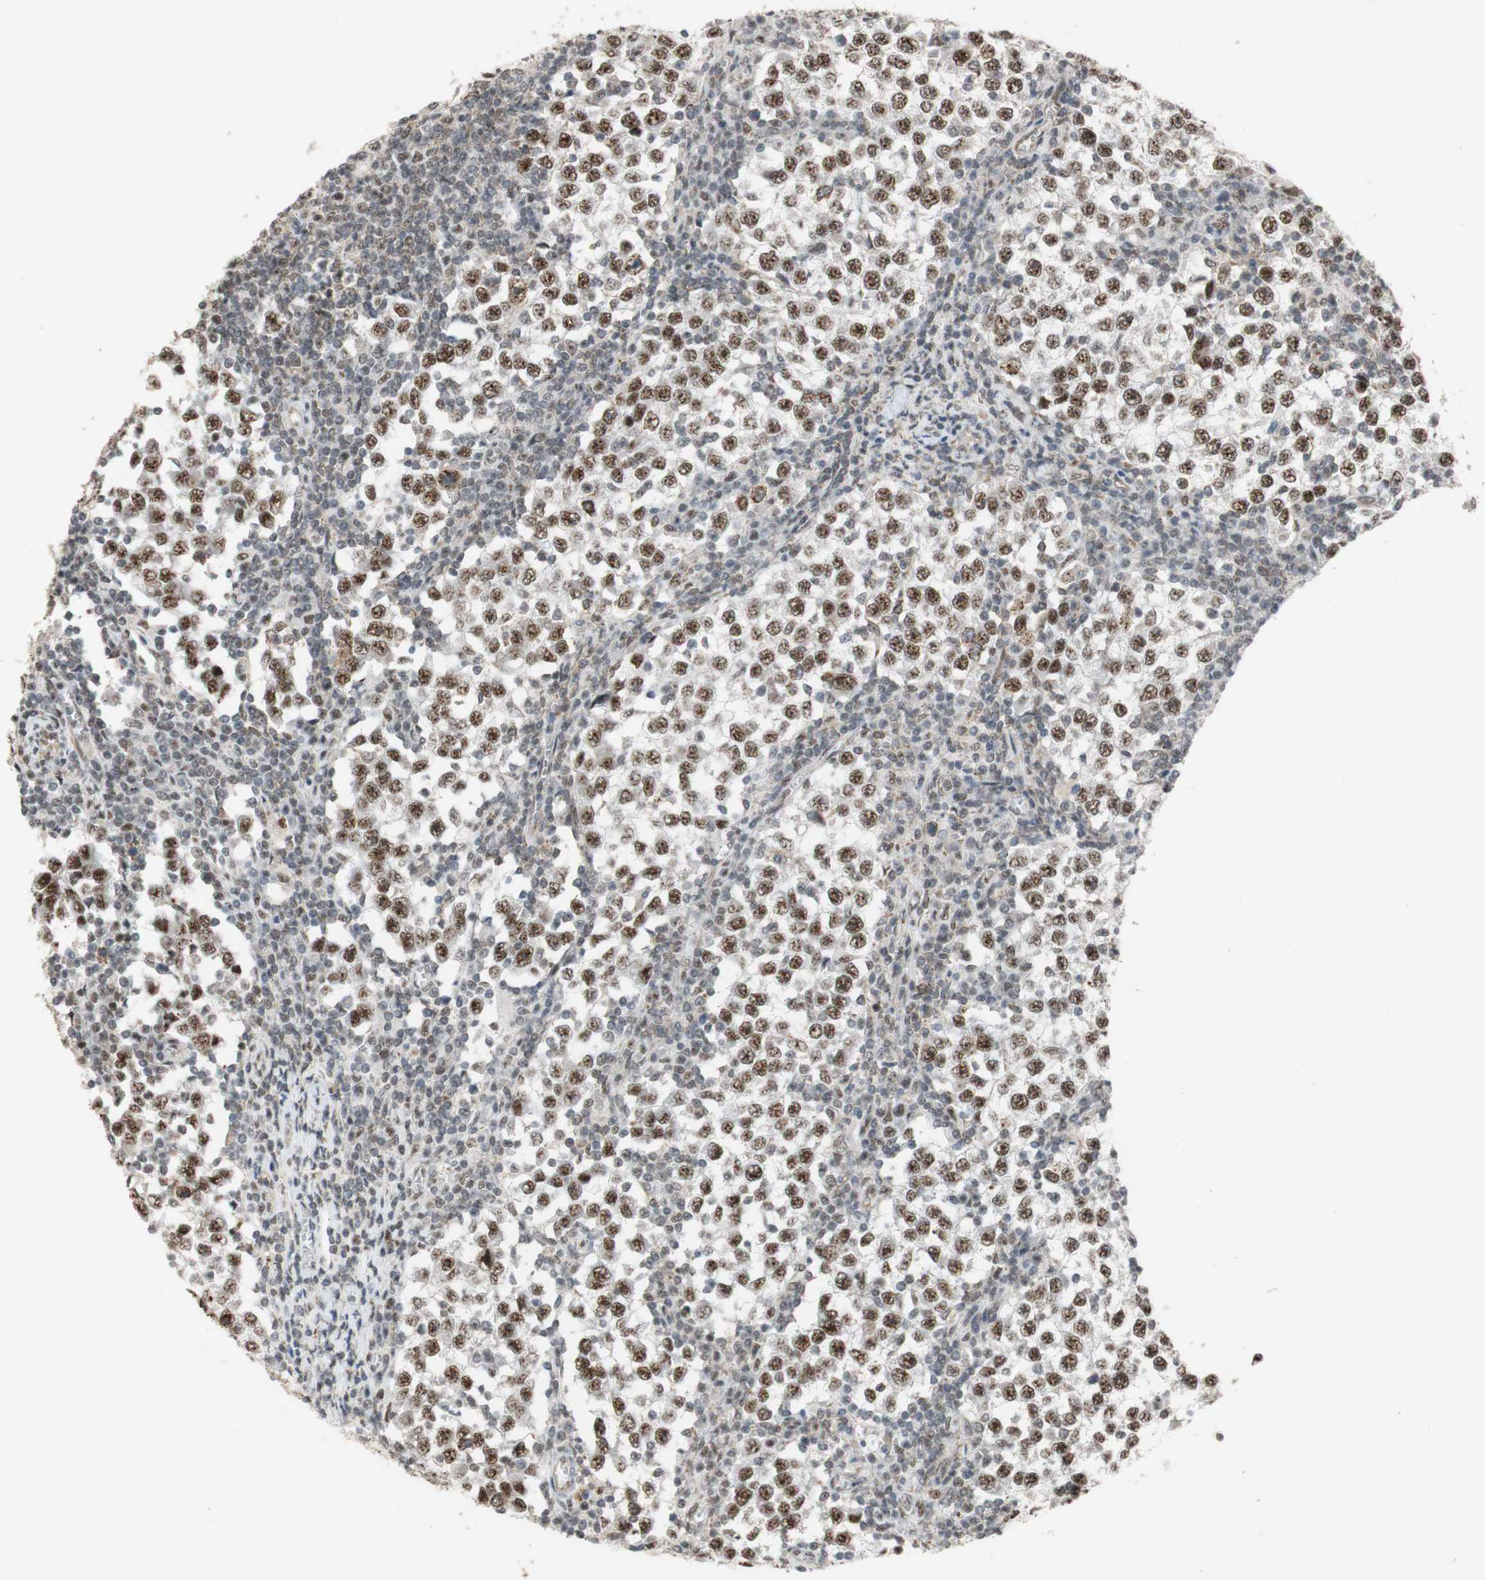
{"staining": {"intensity": "moderate", "quantity": ">75%", "location": "nuclear"}, "tissue": "testis cancer", "cell_type": "Tumor cells", "image_type": "cancer", "snomed": [{"axis": "morphology", "description": "Seminoma, NOS"}, {"axis": "topography", "description": "Testis"}], "caption": "Protein staining exhibits moderate nuclear staining in approximately >75% of tumor cells in testis cancer (seminoma).", "gene": "SAP18", "patient": {"sex": "male", "age": 65}}